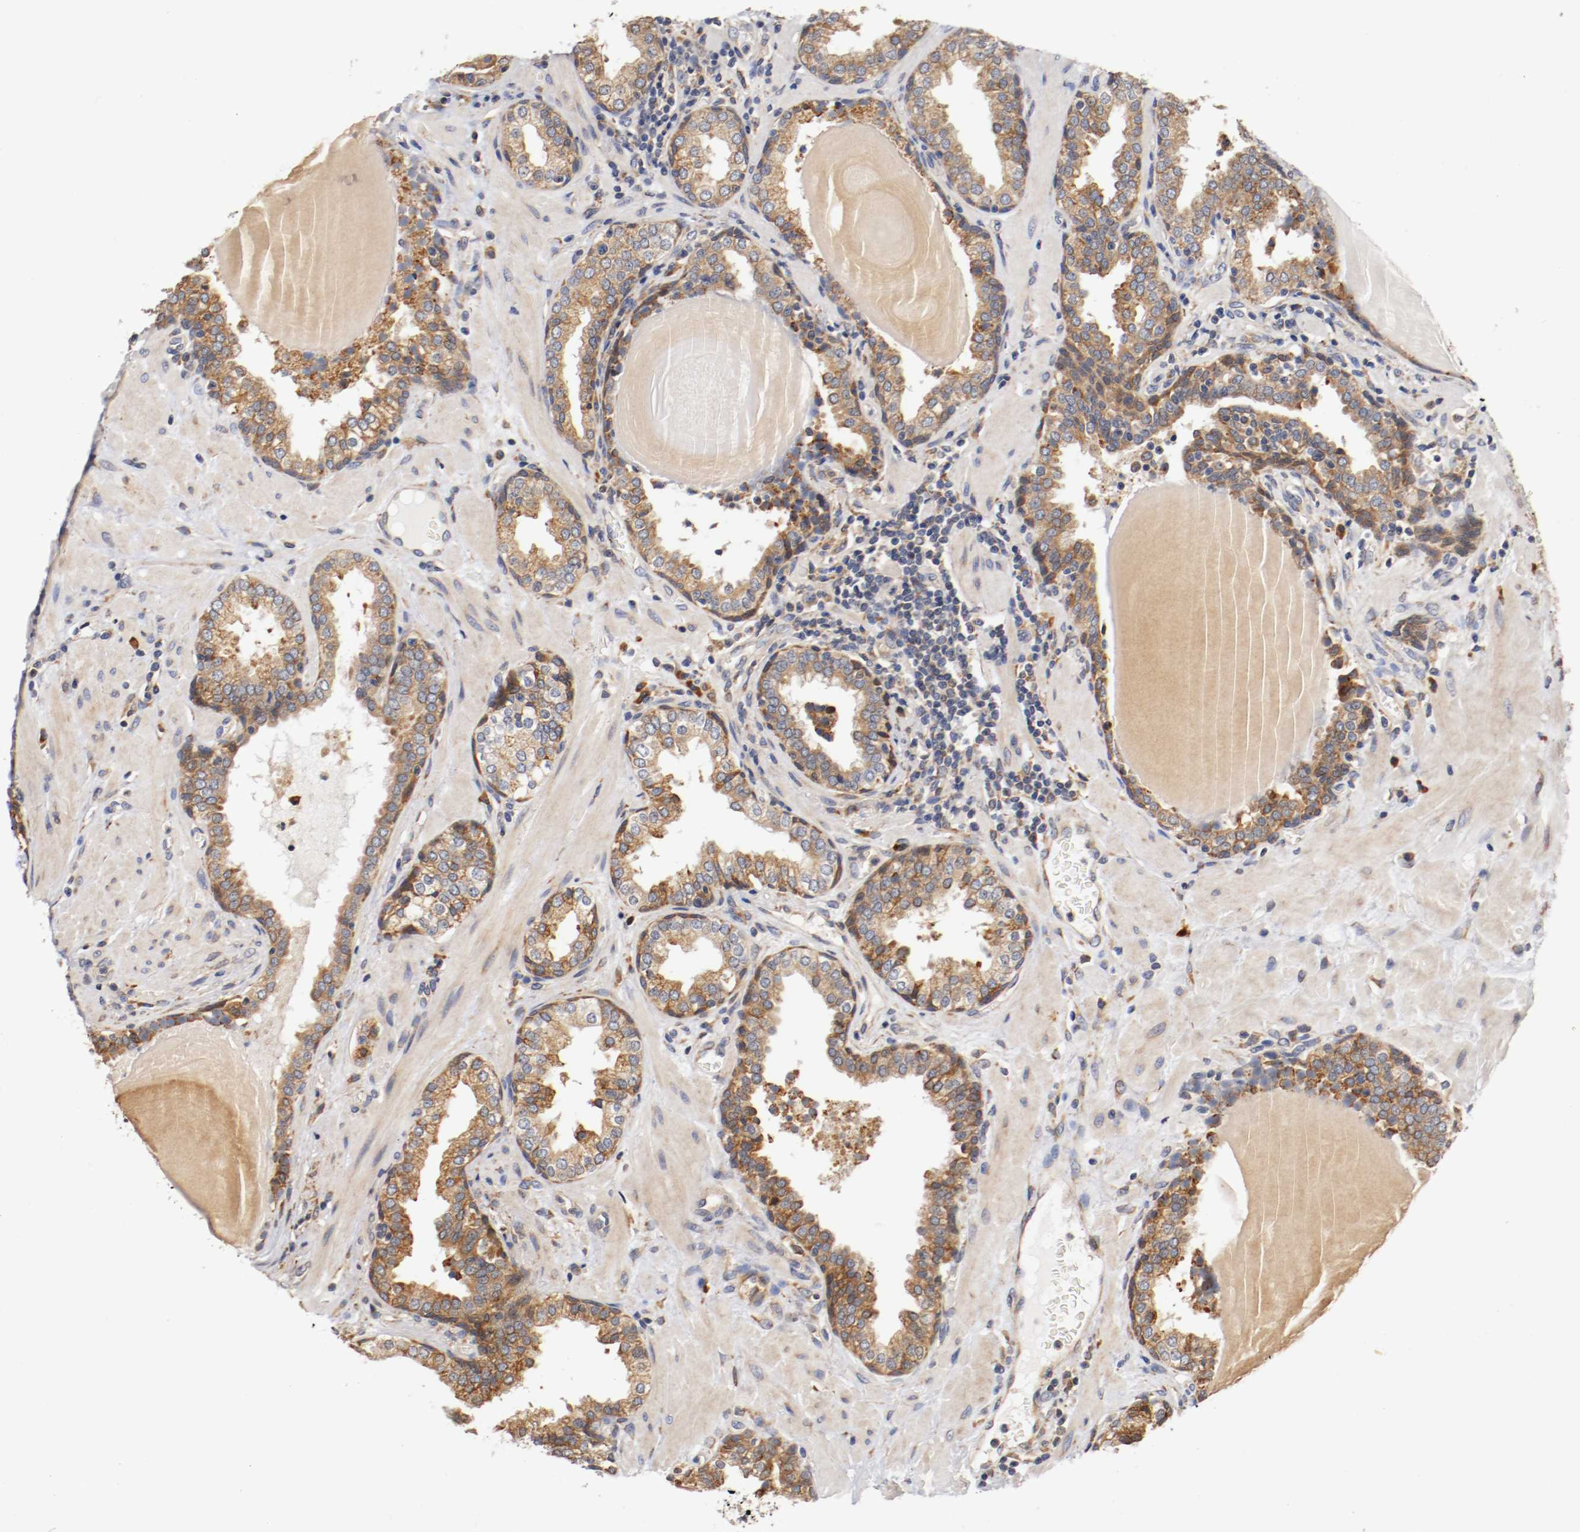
{"staining": {"intensity": "moderate", "quantity": ">75%", "location": "cytoplasmic/membranous"}, "tissue": "prostate", "cell_type": "Glandular cells", "image_type": "normal", "snomed": [{"axis": "morphology", "description": "Normal tissue, NOS"}, {"axis": "topography", "description": "Prostate"}], "caption": "This histopathology image shows IHC staining of normal prostate, with medium moderate cytoplasmic/membranous staining in about >75% of glandular cells.", "gene": "TNFSF12", "patient": {"sex": "male", "age": 51}}